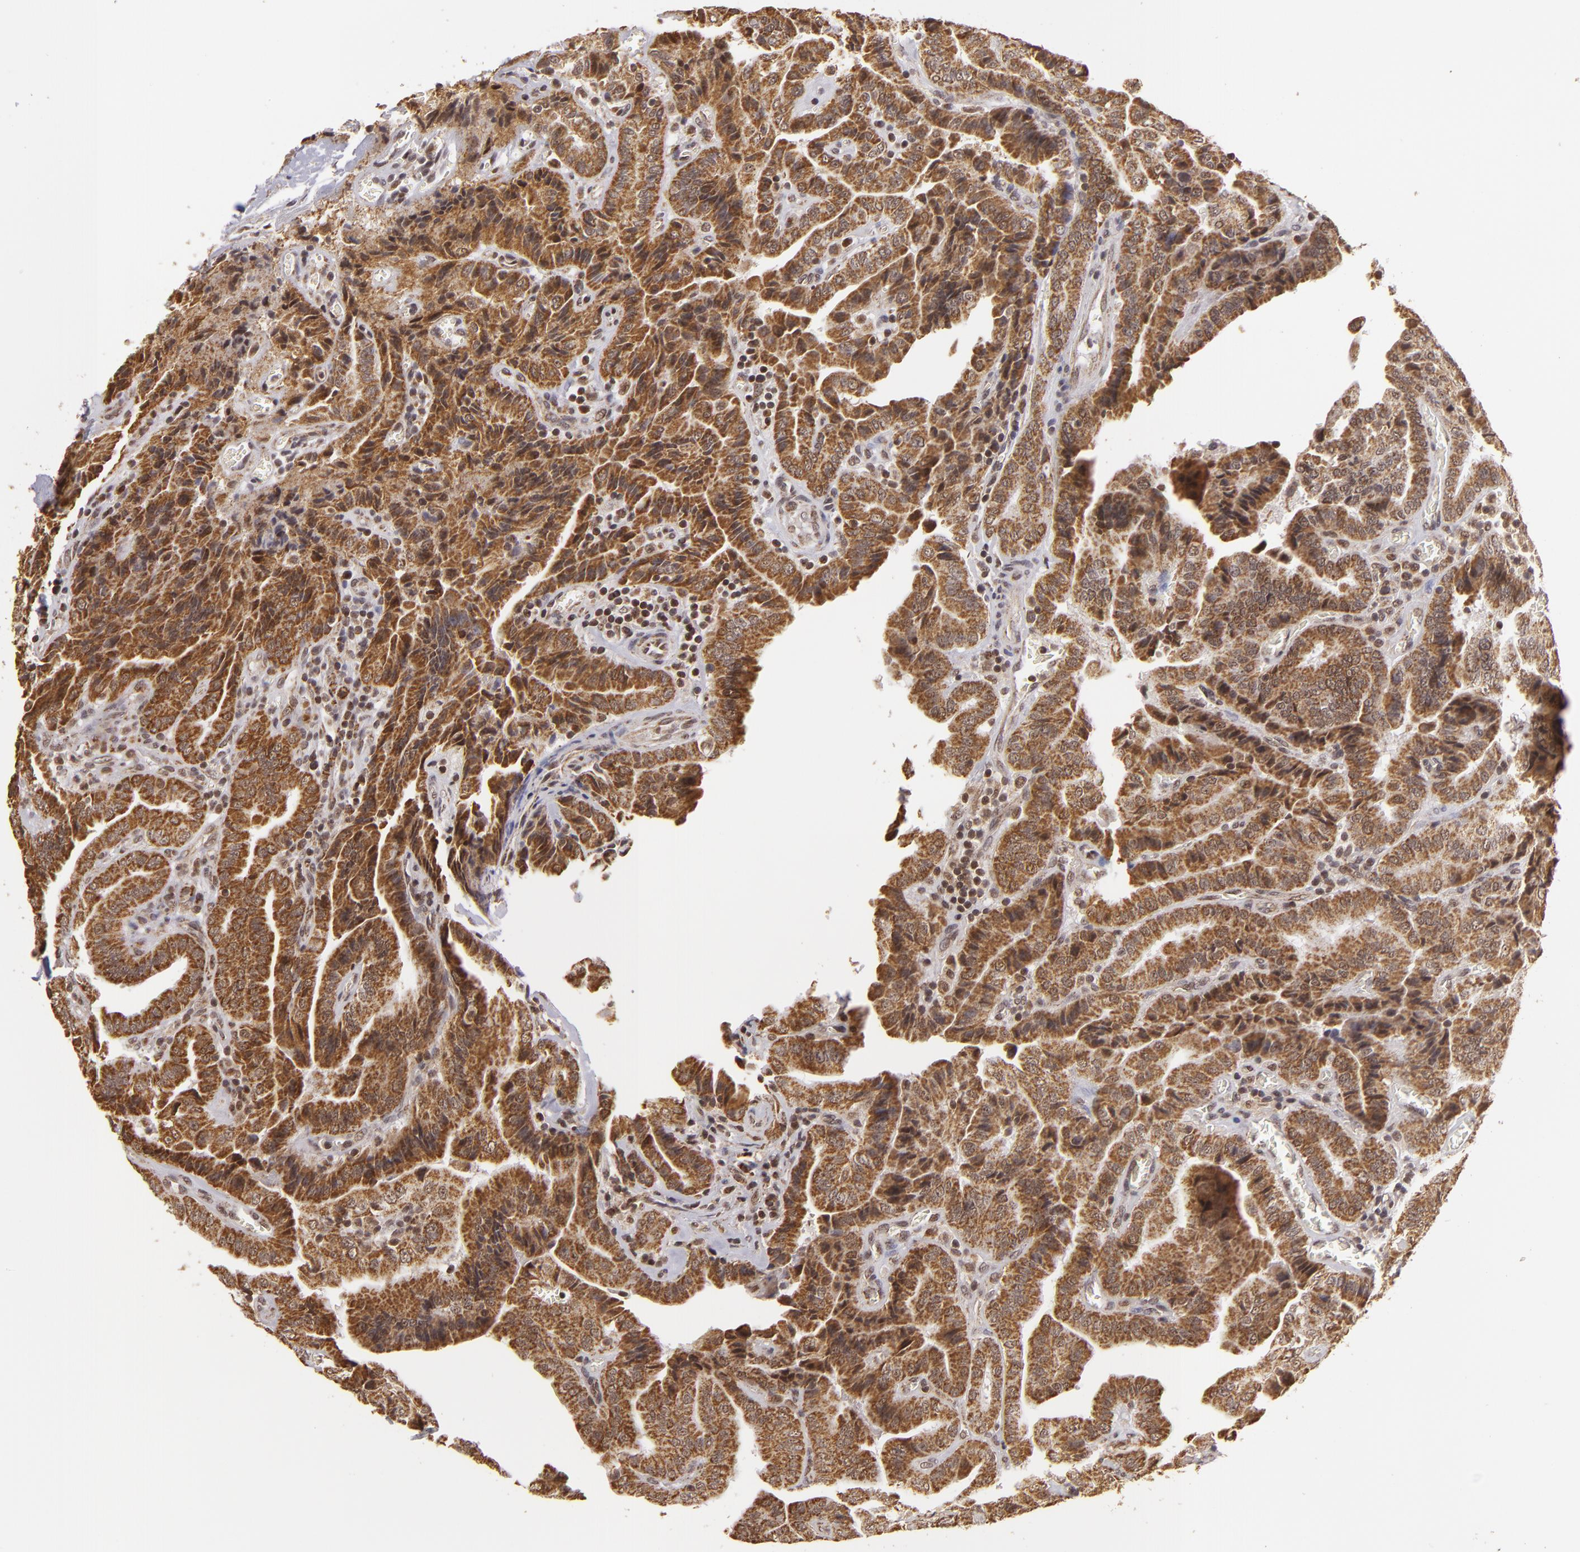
{"staining": {"intensity": "moderate", "quantity": ">75%", "location": "cytoplasmic/membranous"}, "tissue": "thyroid cancer", "cell_type": "Tumor cells", "image_type": "cancer", "snomed": [{"axis": "morphology", "description": "Papillary adenocarcinoma, NOS"}, {"axis": "topography", "description": "Thyroid gland"}], "caption": "The photomicrograph shows immunohistochemical staining of thyroid cancer (papillary adenocarcinoma). There is moderate cytoplasmic/membranous staining is appreciated in approximately >75% of tumor cells.", "gene": "MXD1", "patient": {"sex": "female", "age": 71}}